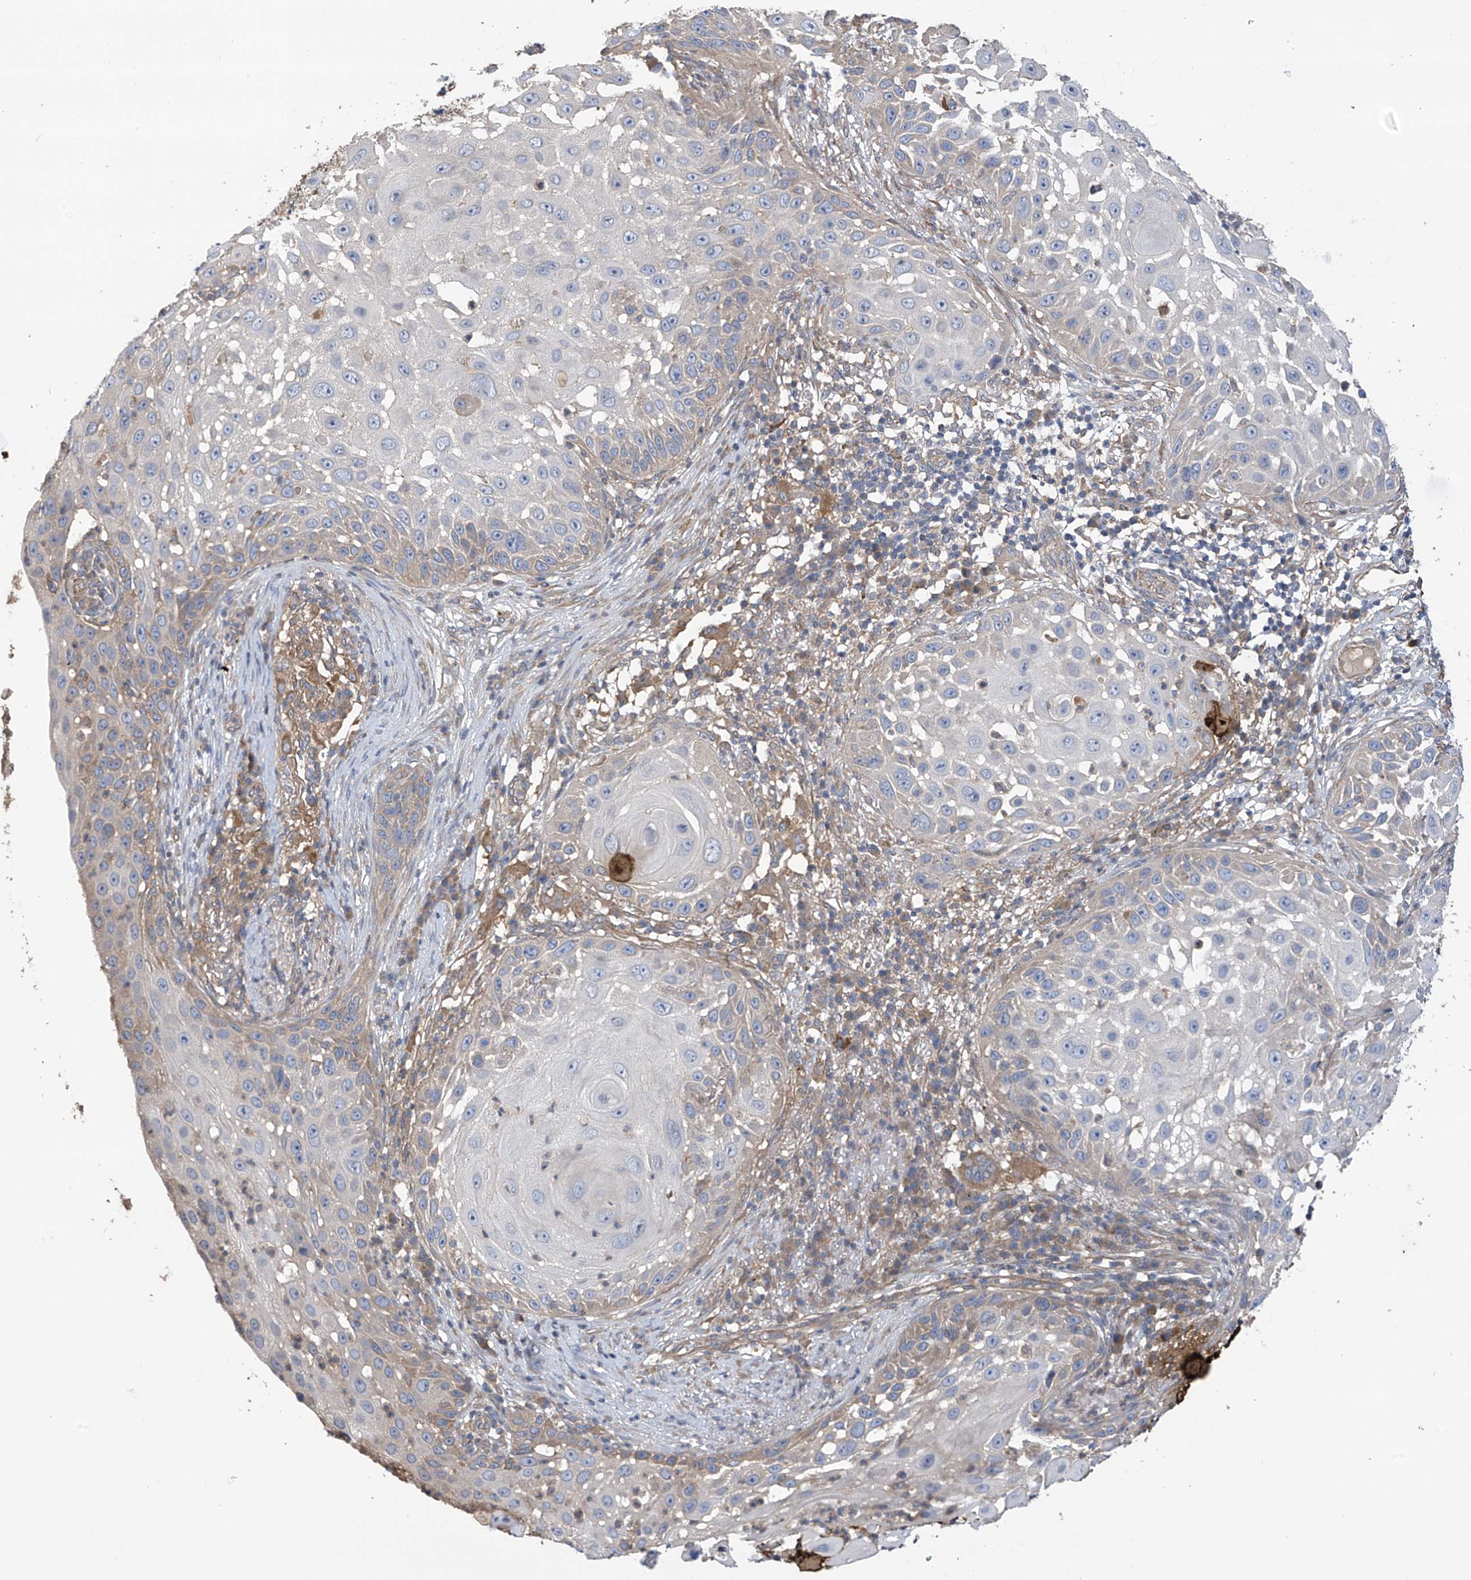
{"staining": {"intensity": "weak", "quantity": "<25%", "location": "cytoplasmic/membranous"}, "tissue": "skin cancer", "cell_type": "Tumor cells", "image_type": "cancer", "snomed": [{"axis": "morphology", "description": "Squamous cell carcinoma, NOS"}, {"axis": "topography", "description": "Skin"}], "caption": "This is an immunohistochemistry histopathology image of human squamous cell carcinoma (skin). There is no expression in tumor cells.", "gene": "PHACTR4", "patient": {"sex": "female", "age": 44}}